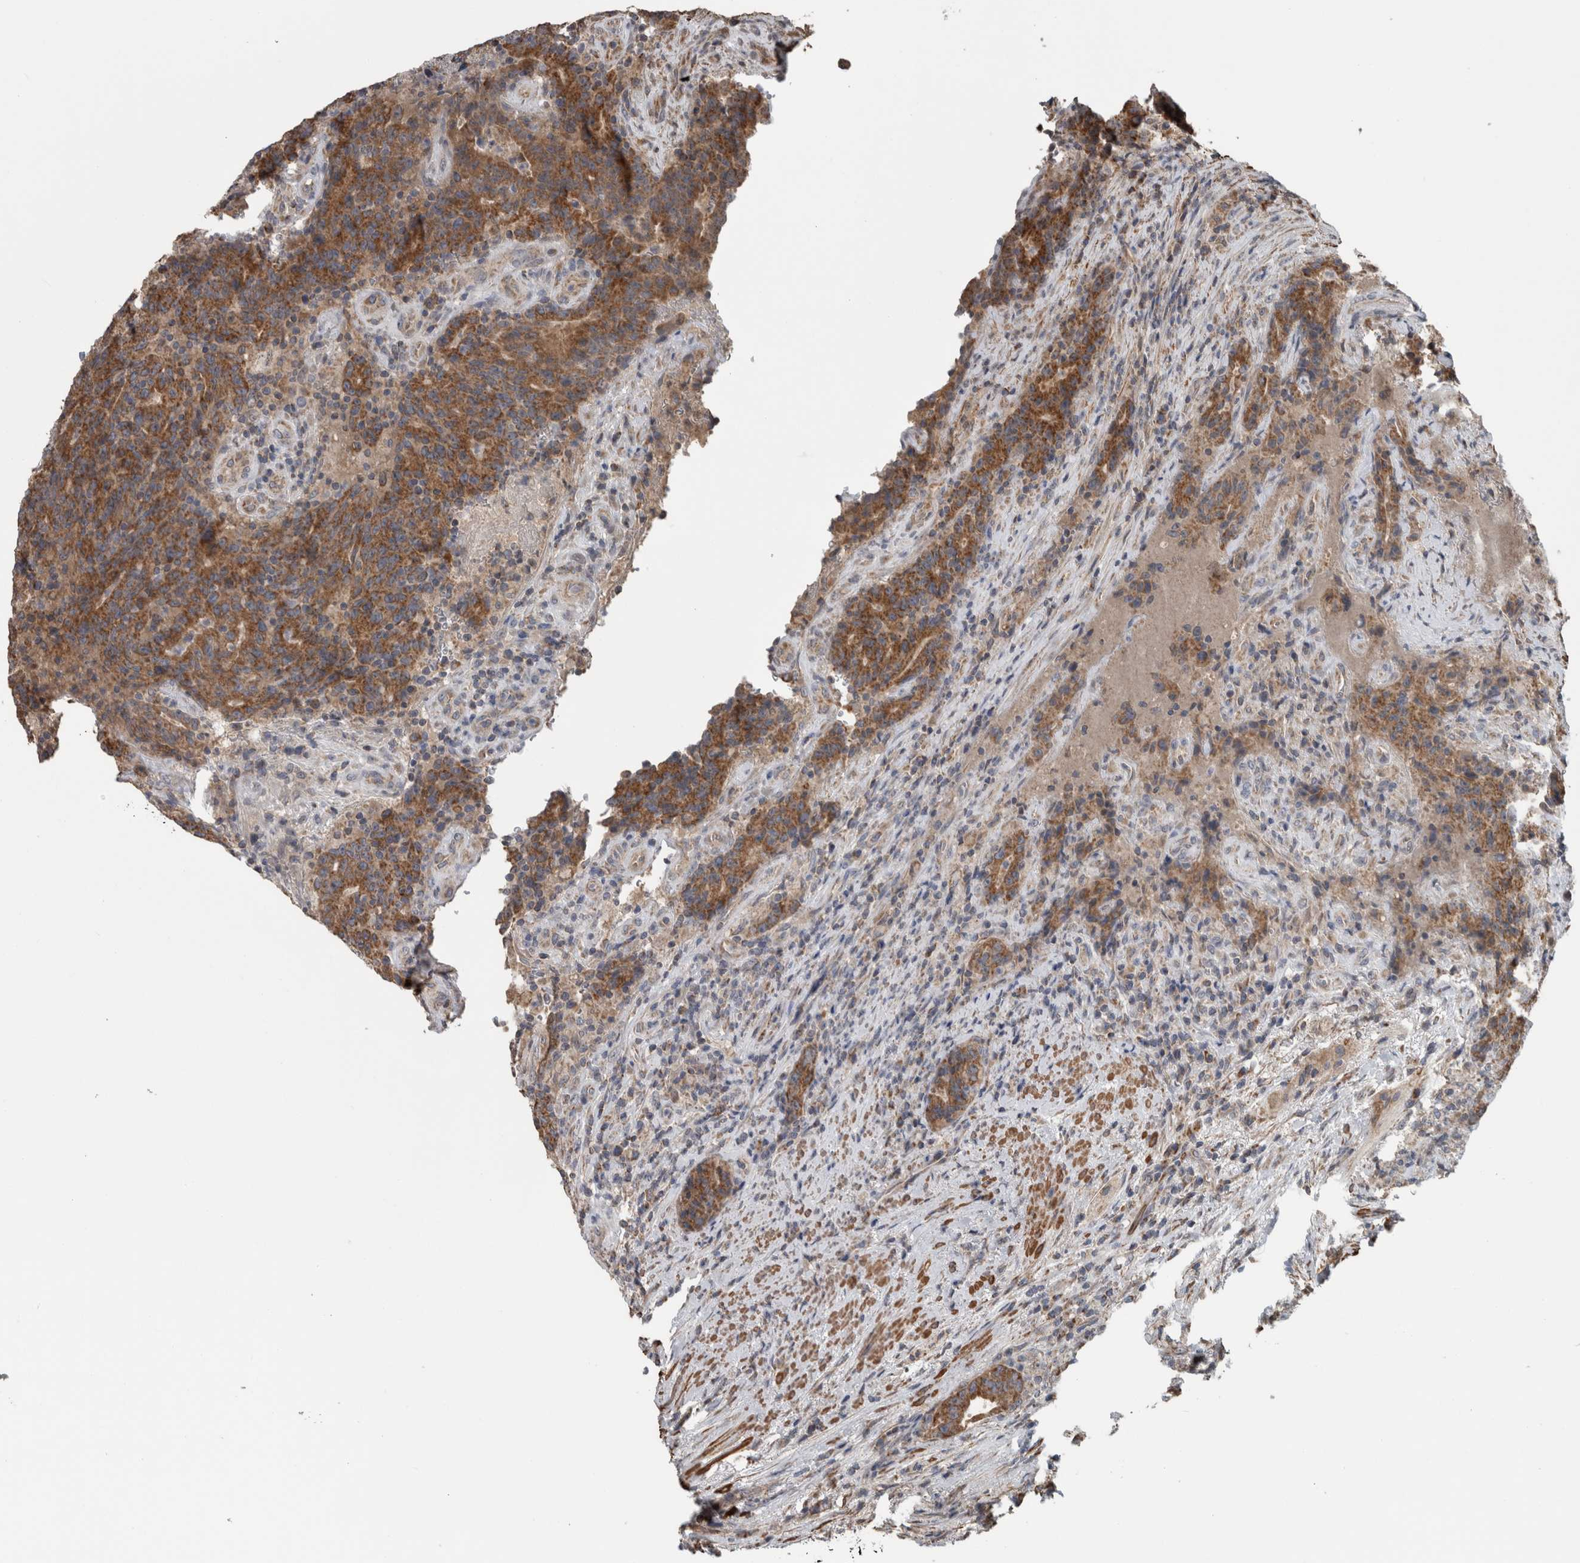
{"staining": {"intensity": "strong", "quantity": ">75%", "location": "cytoplasmic/membranous"}, "tissue": "colorectal cancer", "cell_type": "Tumor cells", "image_type": "cancer", "snomed": [{"axis": "morphology", "description": "Normal tissue, NOS"}, {"axis": "morphology", "description": "Adenocarcinoma, NOS"}, {"axis": "topography", "description": "Colon"}], "caption": "Immunohistochemical staining of colorectal cancer reveals strong cytoplasmic/membranous protein staining in approximately >75% of tumor cells.", "gene": "ARMC1", "patient": {"sex": "female", "age": 75}}